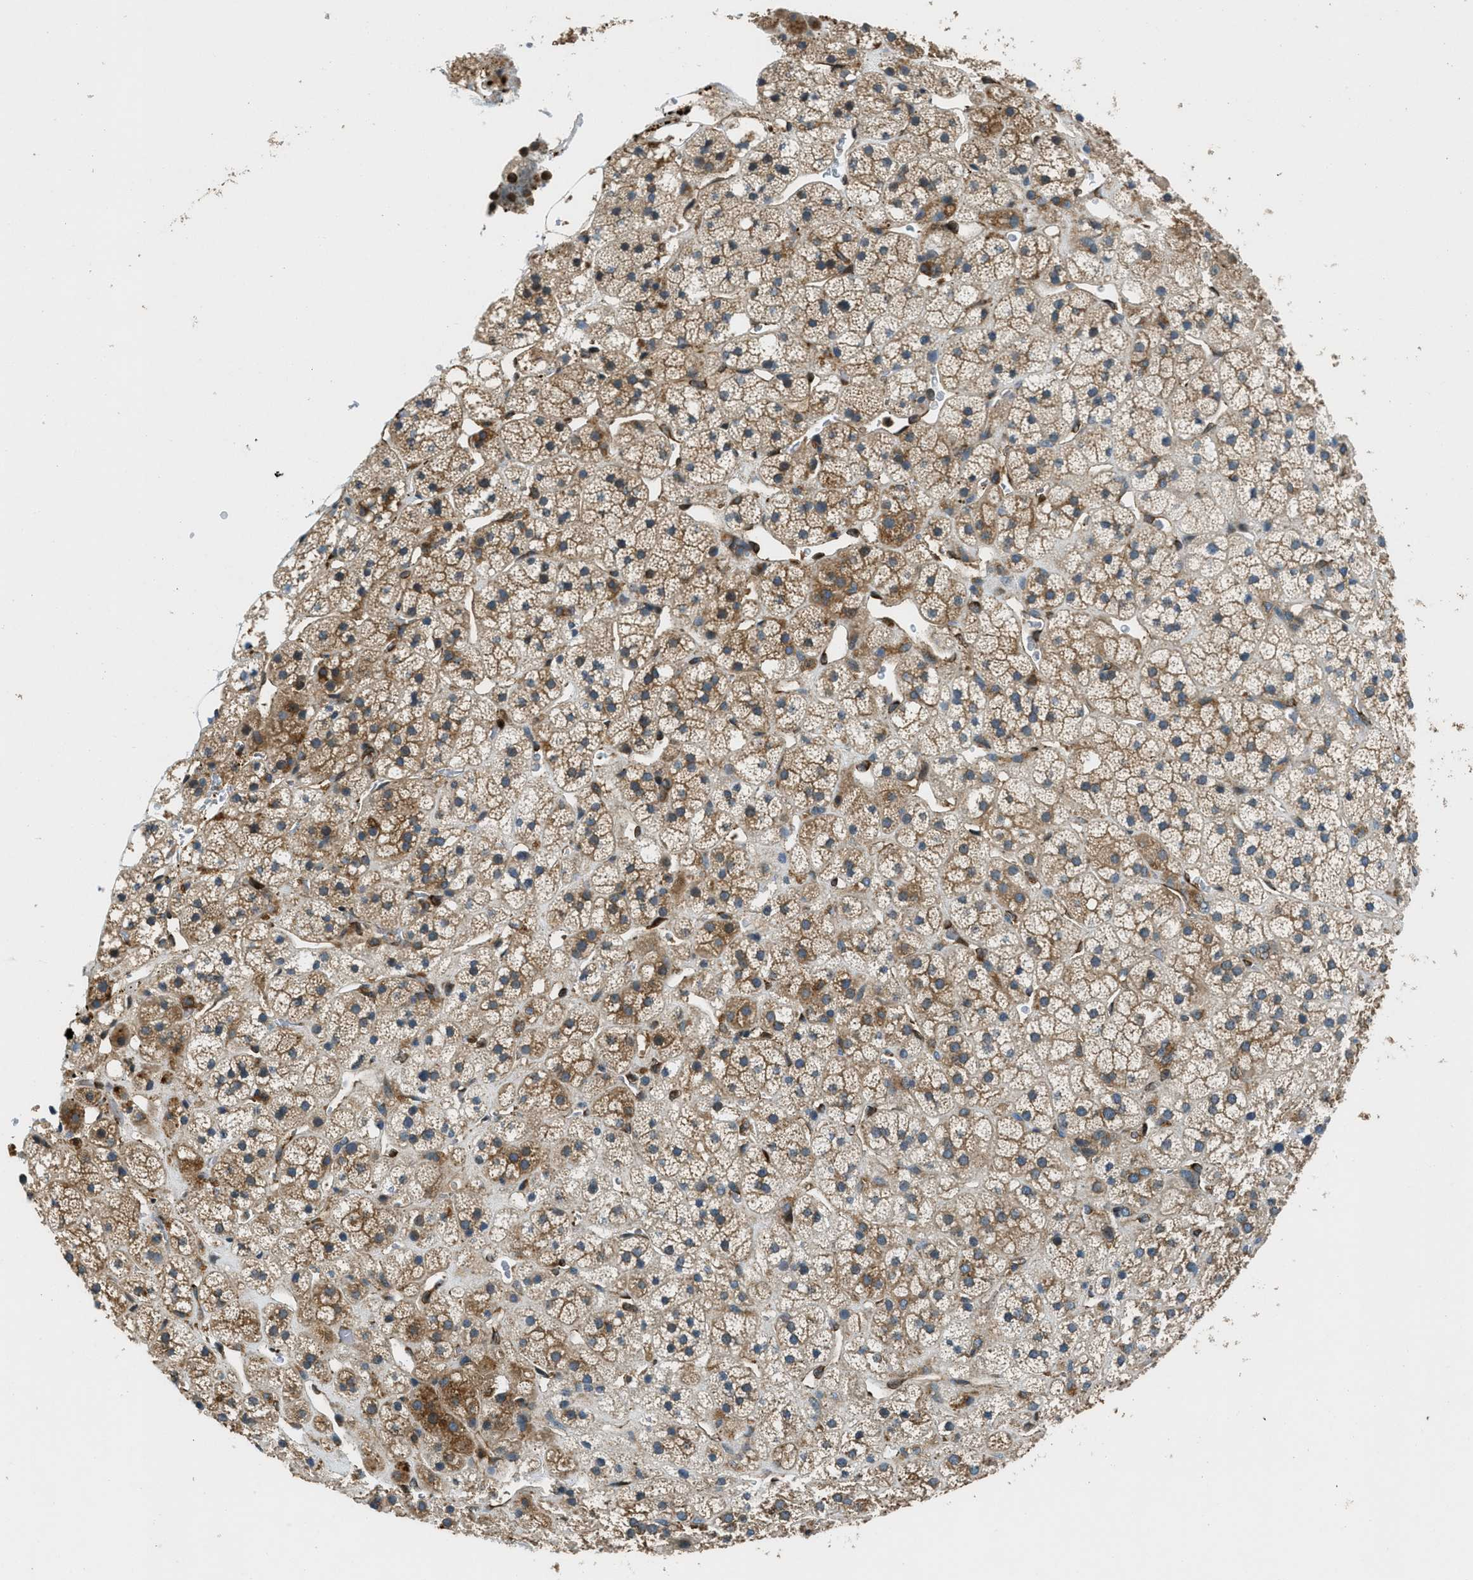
{"staining": {"intensity": "moderate", "quantity": ">75%", "location": "cytoplasmic/membranous"}, "tissue": "adrenal gland", "cell_type": "Glandular cells", "image_type": "normal", "snomed": [{"axis": "morphology", "description": "Normal tissue, NOS"}, {"axis": "topography", "description": "Adrenal gland"}], "caption": "Protein staining by immunohistochemistry demonstrates moderate cytoplasmic/membranous expression in approximately >75% of glandular cells in benign adrenal gland.", "gene": "GIMAP8", "patient": {"sex": "male", "age": 56}}